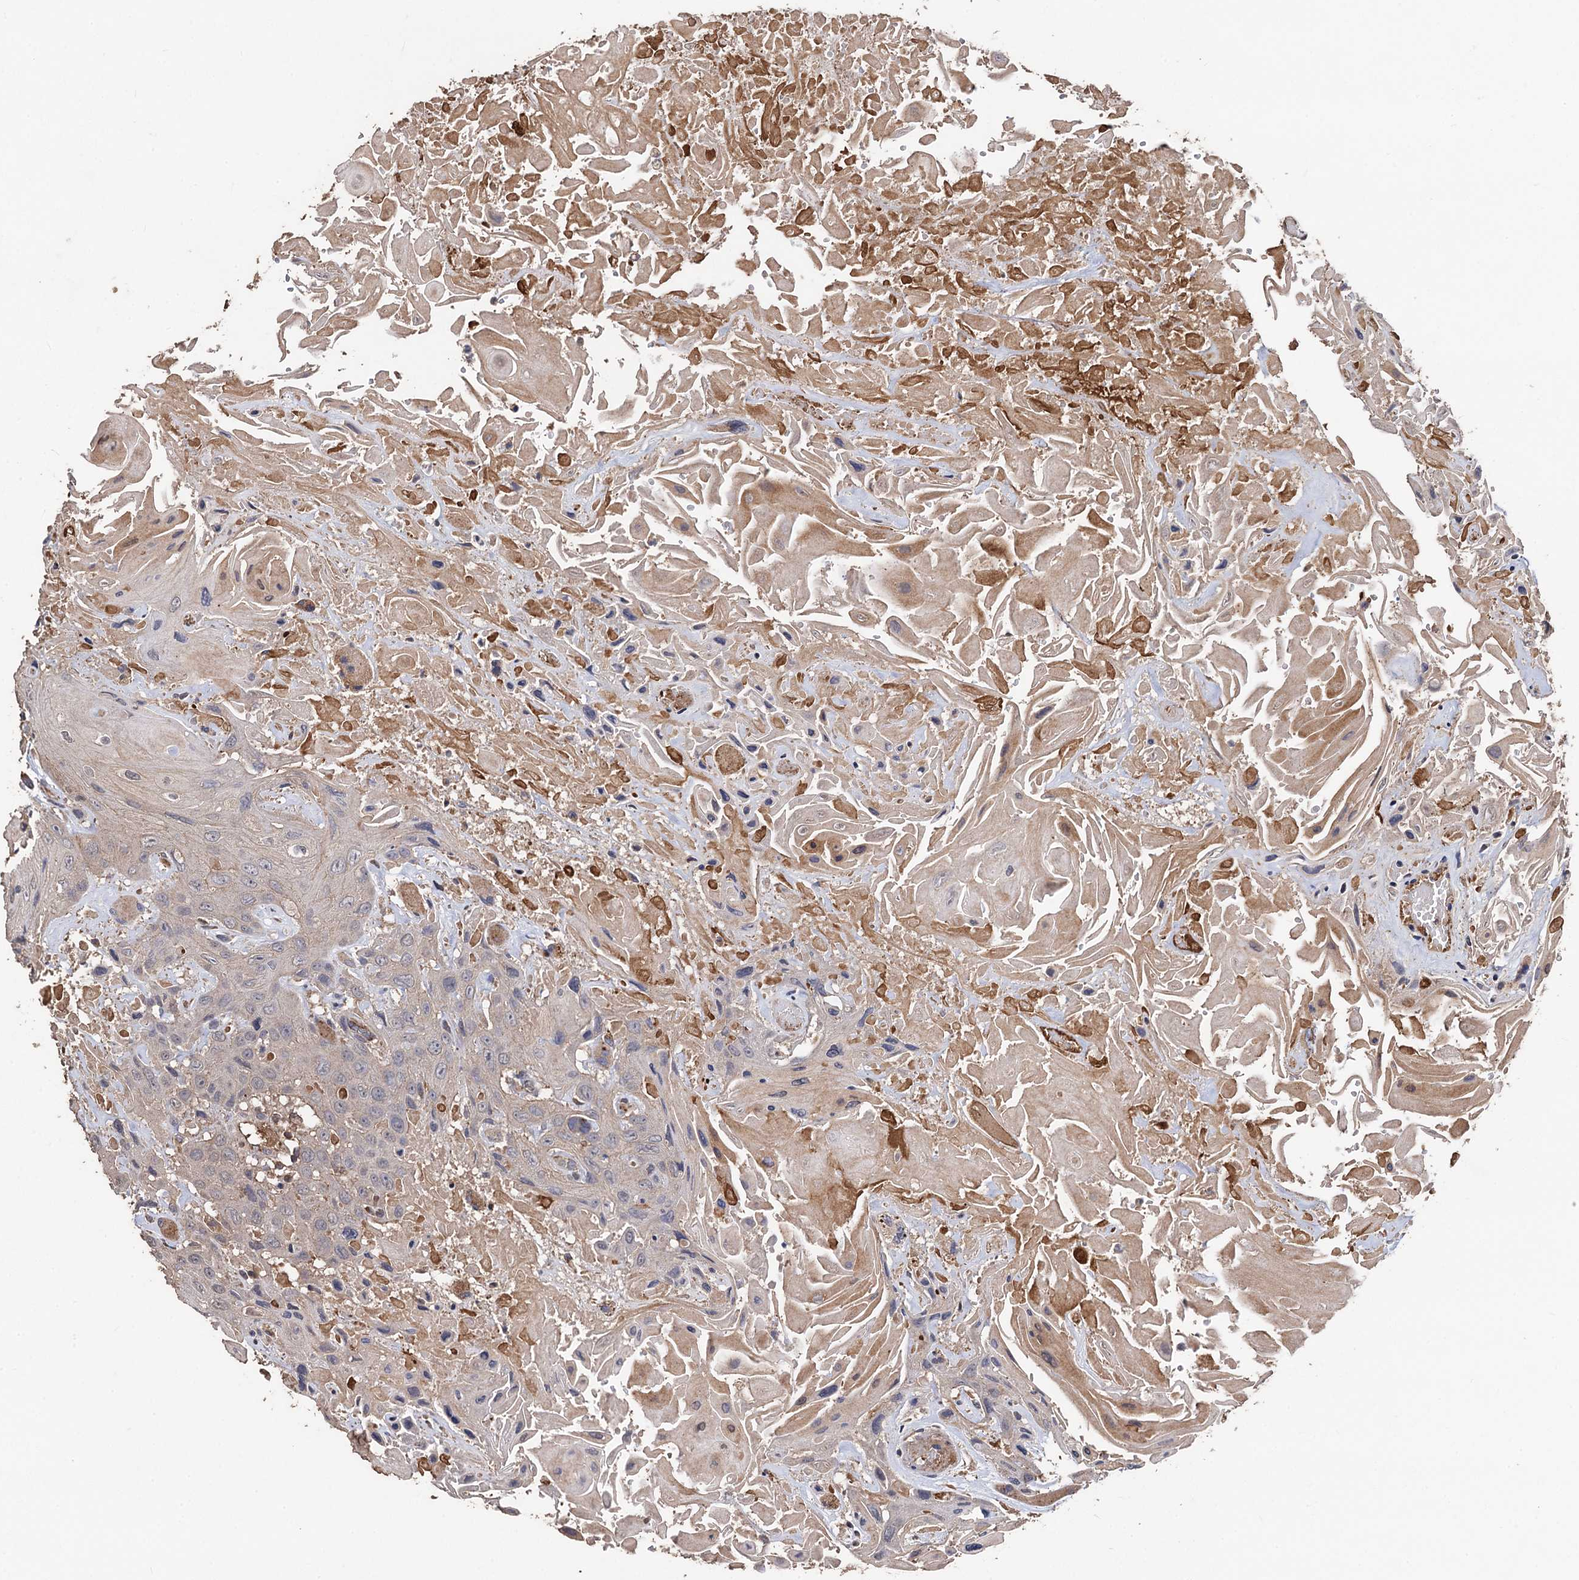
{"staining": {"intensity": "negative", "quantity": "none", "location": "none"}, "tissue": "head and neck cancer", "cell_type": "Tumor cells", "image_type": "cancer", "snomed": [{"axis": "morphology", "description": "Squamous cell carcinoma, NOS"}, {"axis": "topography", "description": "Head-Neck"}], "caption": "A micrograph of human squamous cell carcinoma (head and neck) is negative for staining in tumor cells.", "gene": "PPTC7", "patient": {"sex": "male", "age": 81}}